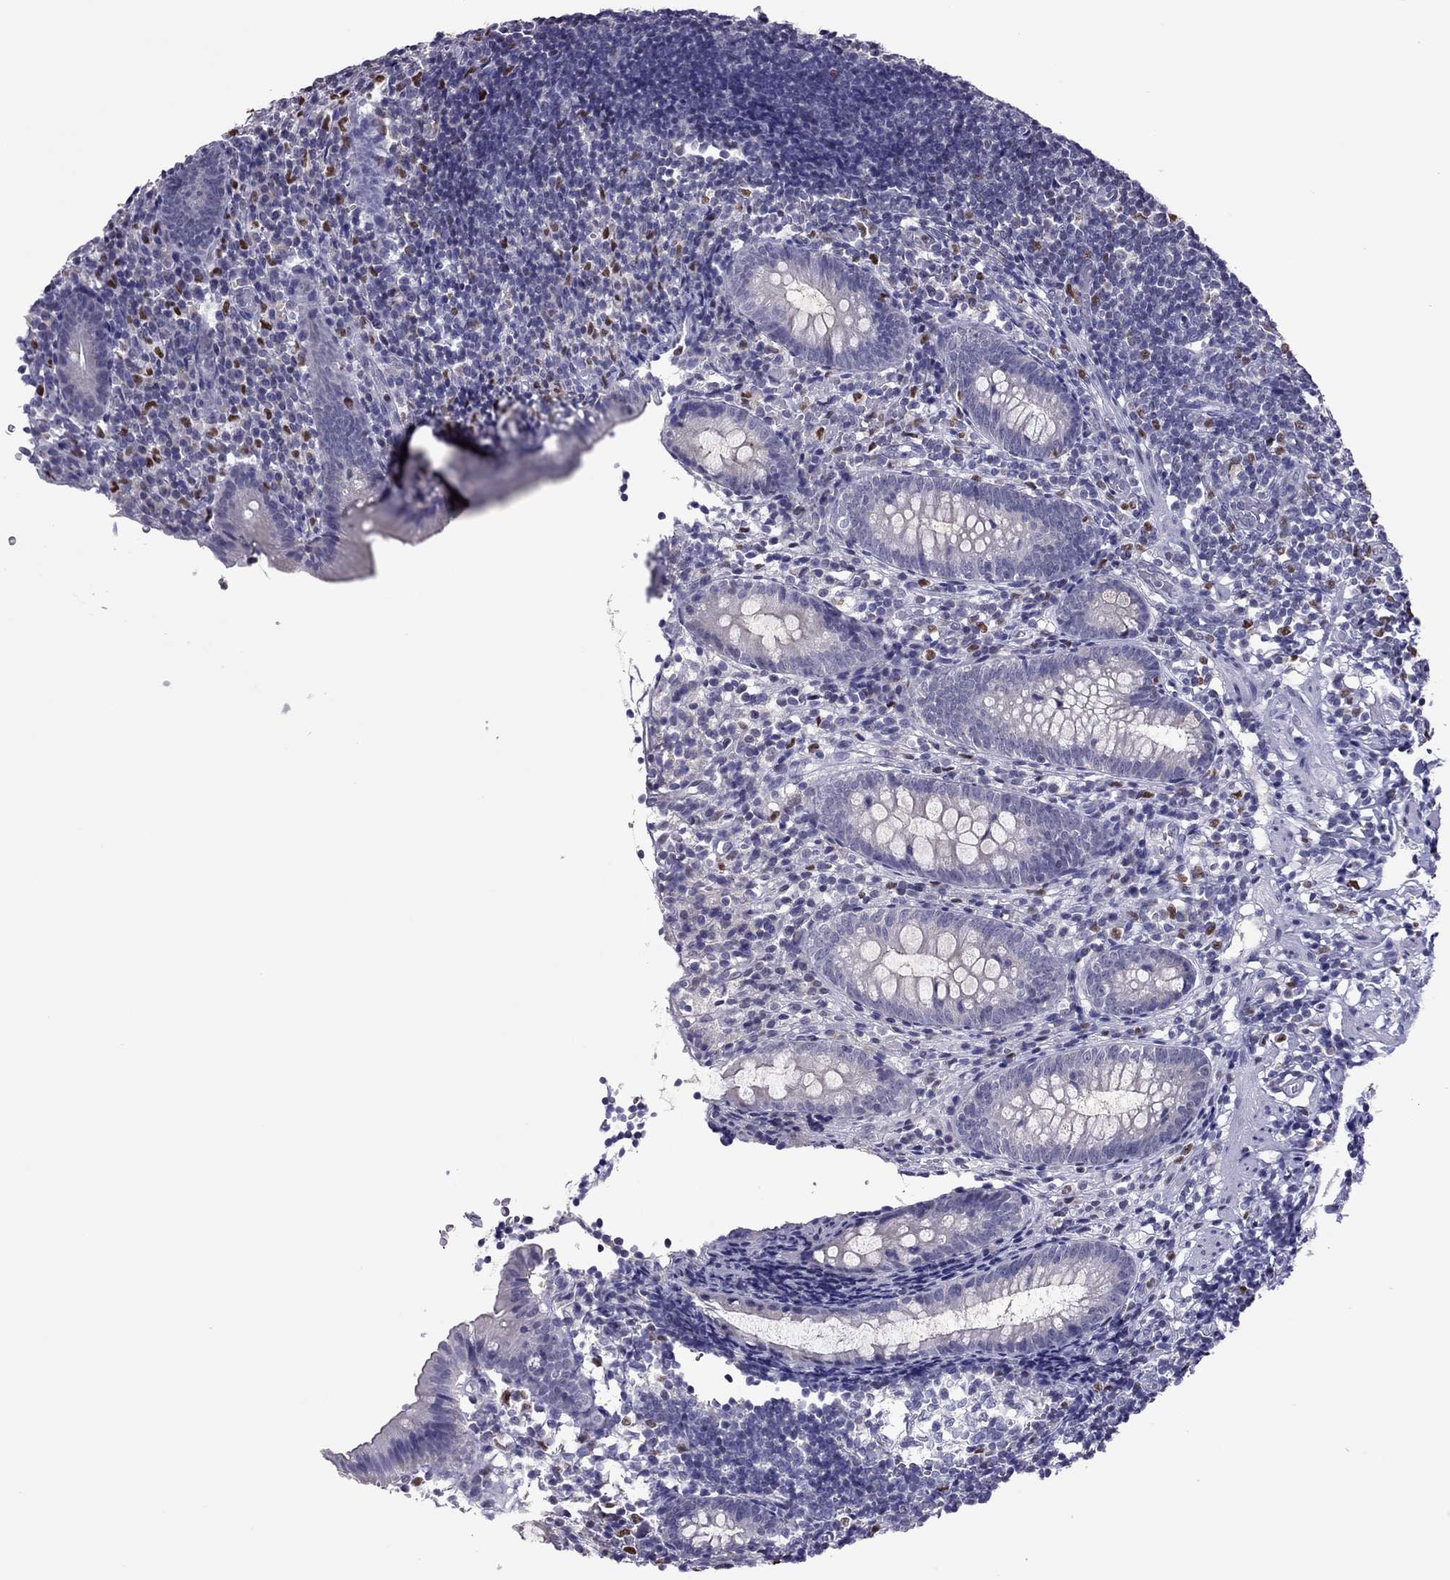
{"staining": {"intensity": "negative", "quantity": "none", "location": "none"}, "tissue": "appendix", "cell_type": "Glandular cells", "image_type": "normal", "snomed": [{"axis": "morphology", "description": "Normal tissue, NOS"}, {"axis": "topography", "description": "Appendix"}], "caption": "Immunohistochemistry histopathology image of benign appendix: appendix stained with DAB (3,3'-diaminobenzidine) demonstrates no significant protein staining in glandular cells. (Stains: DAB (3,3'-diaminobenzidine) immunohistochemistry with hematoxylin counter stain, Microscopy: brightfield microscopy at high magnification).", "gene": "SPINT3", "patient": {"sex": "female", "age": 40}}